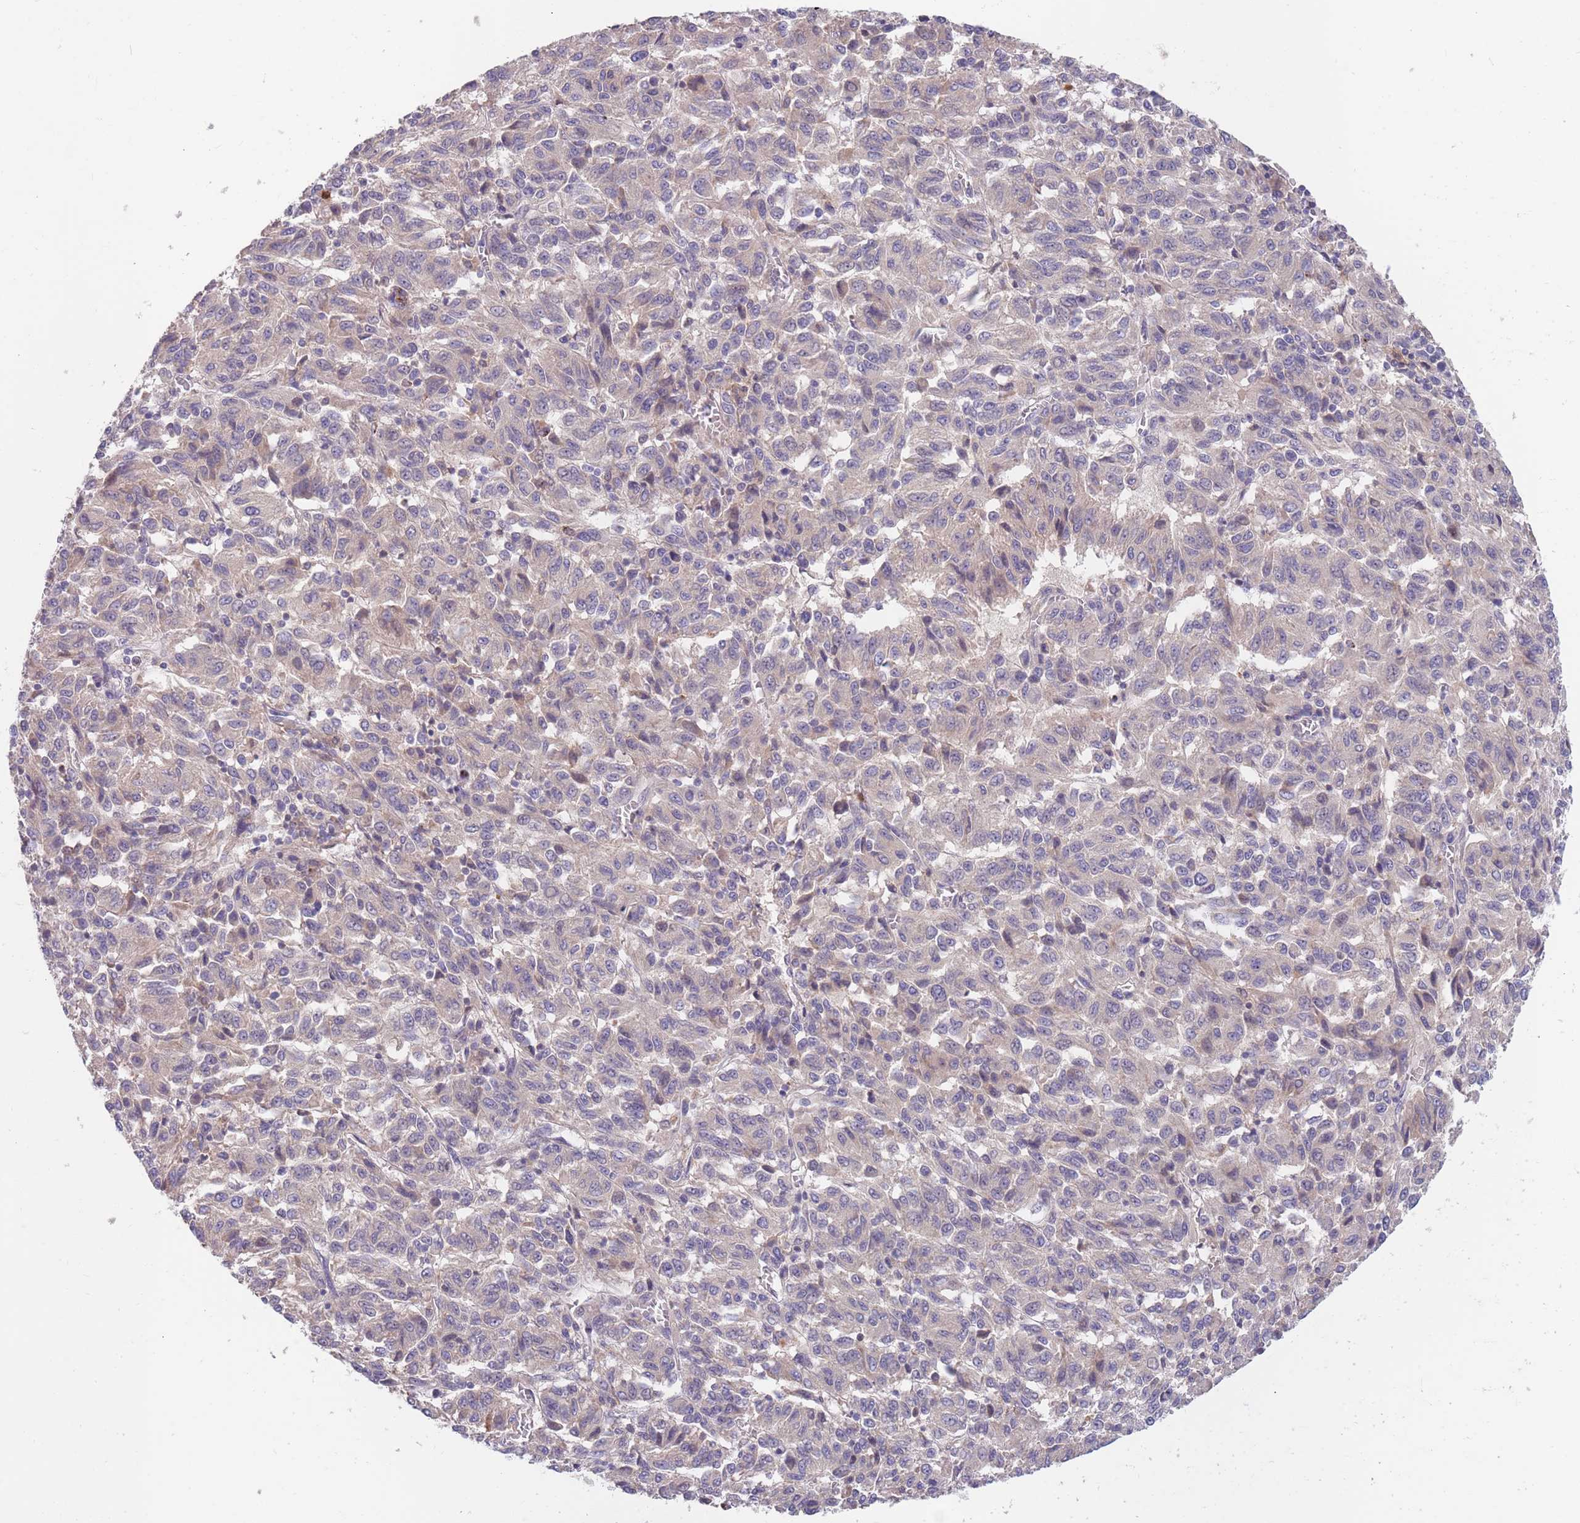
{"staining": {"intensity": "weak", "quantity": "<25%", "location": "cytoplasmic/membranous"}, "tissue": "melanoma", "cell_type": "Tumor cells", "image_type": "cancer", "snomed": [{"axis": "morphology", "description": "Malignant melanoma, Metastatic site"}, {"axis": "topography", "description": "Lung"}], "caption": "An immunohistochemistry (IHC) image of melanoma is shown. There is no staining in tumor cells of melanoma.", "gene": "BORCS5", "patient": {"sex": "male", "age": 64}}